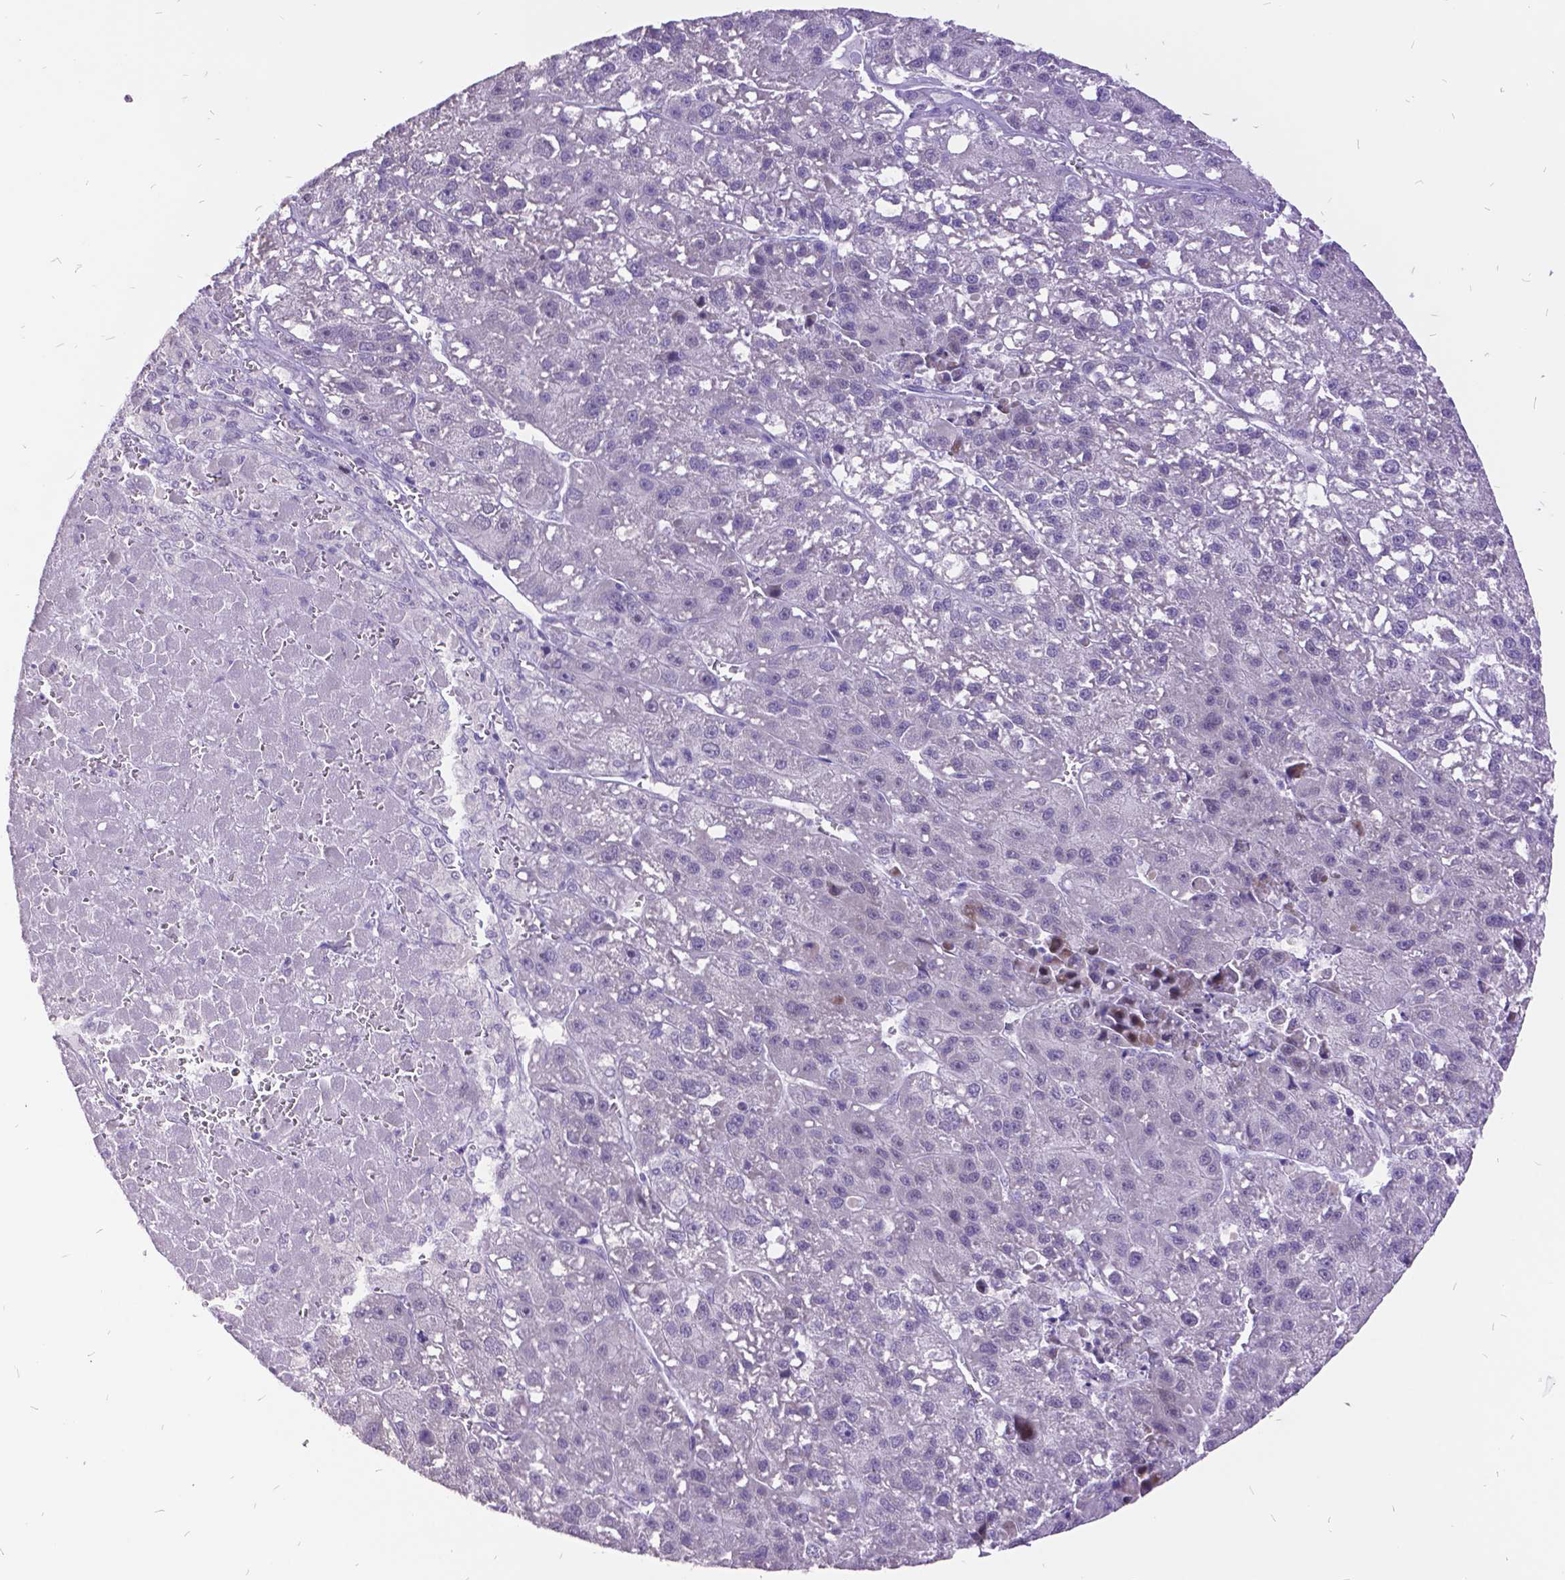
{"staining": {"intensity": "negative", "quantity": "none", "location": "none"}, "tissue": "liver cancer", "cell_type": "Tumor cells", "image_type": "cancer", "snomed": [{"axis": "morphology", "description": "Carcinoma, Hepatocellular, NOS"}, {"axis": "topography", "description": "Liver"}], "caption": "Liver cancer (hepatocellular carcinoma) was stained to show a protein in brown. There is no significant expression in tumor cells.", "gene": "ITGB6", "patient": {"sex": "female", "age": 70}}